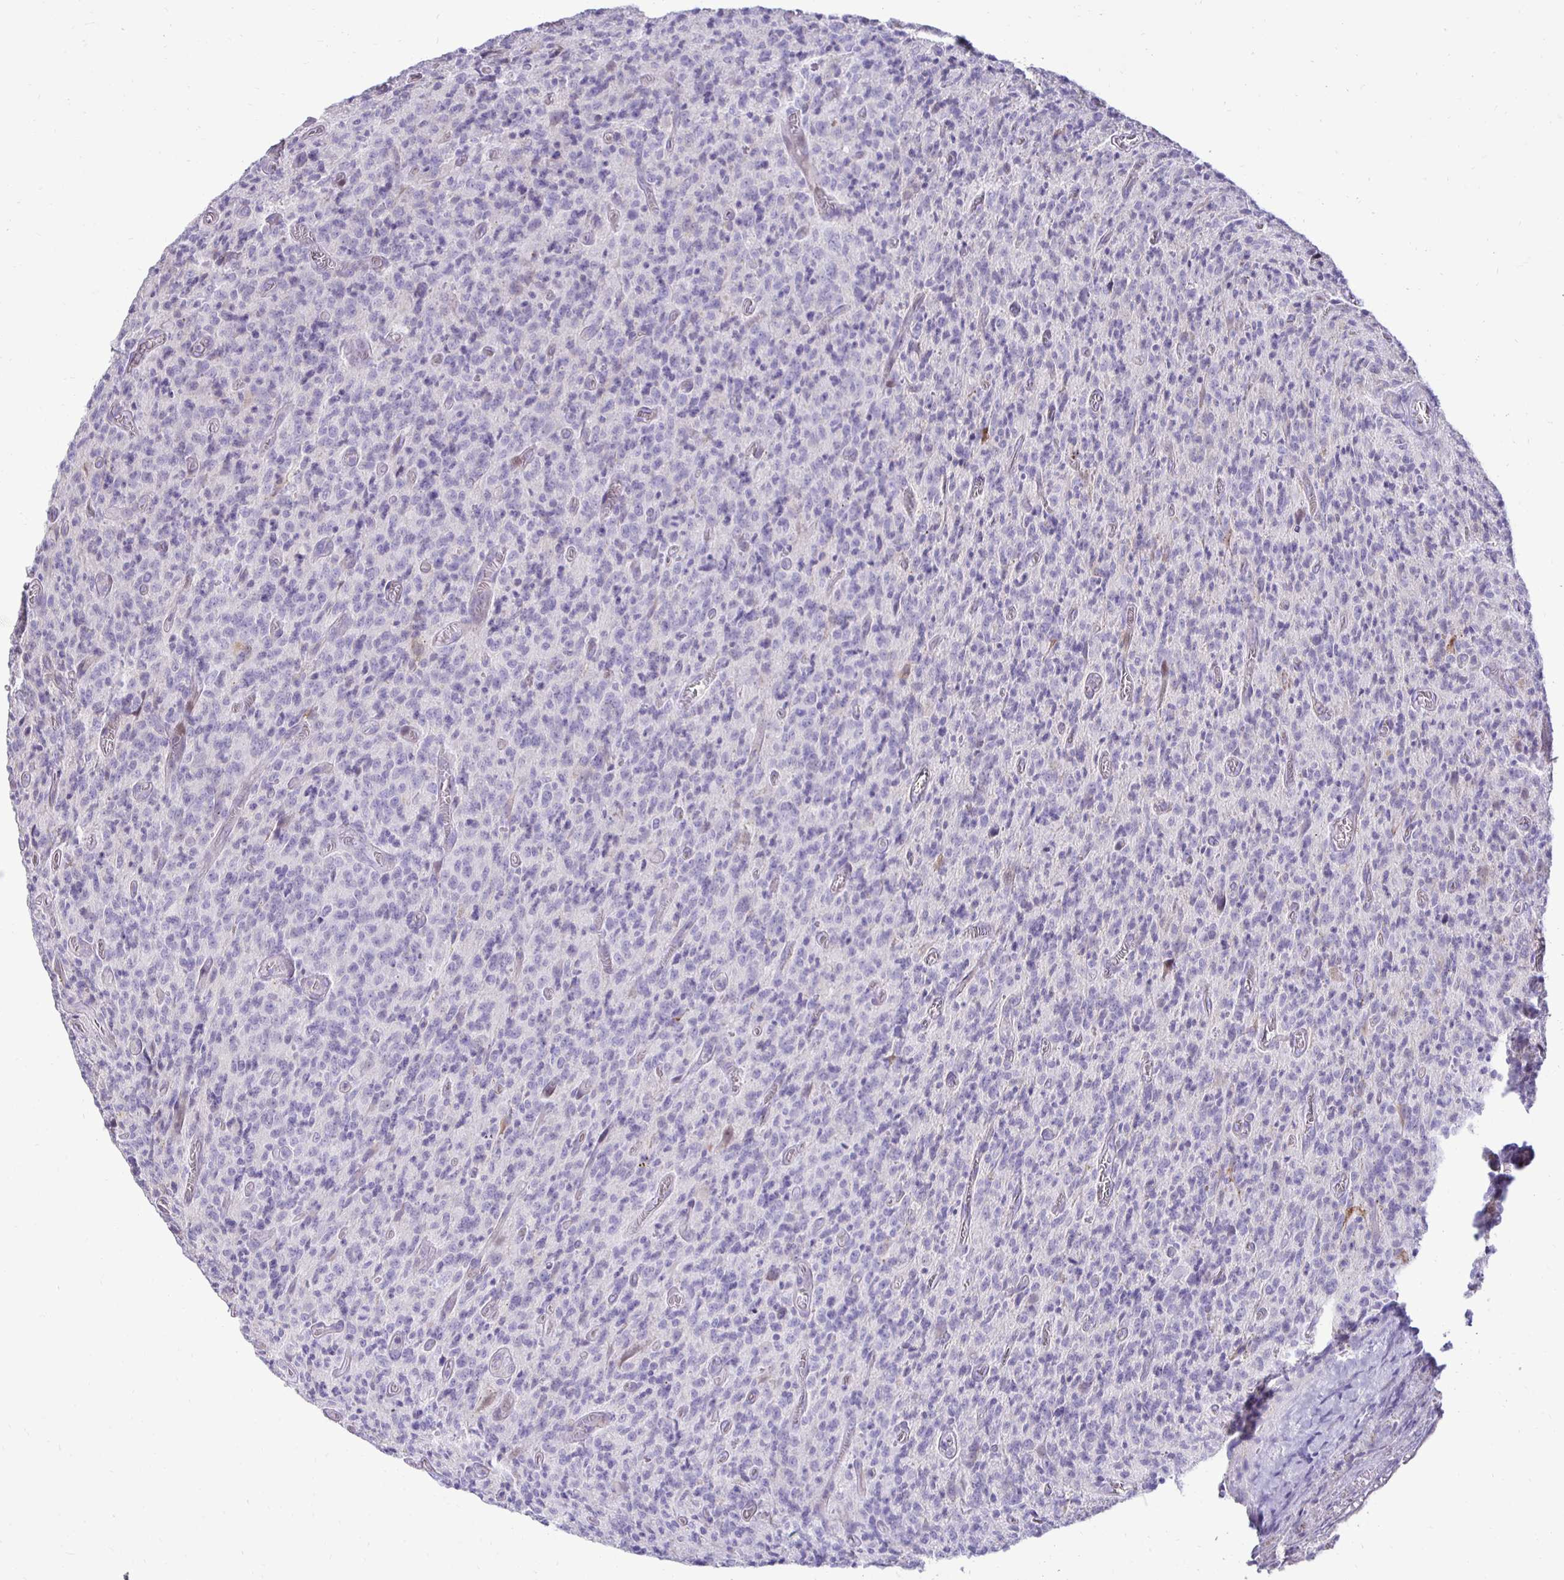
{"staining": {"intensity": "negative", "quantity": "none", "location": "none"}, "tissue": "glioma", "cell_type": "Tumor cells", "image_type": "cancer", "snomed": [{"axis": "morphology", "description": "Glioma, malignant, High grade"}, {"axis": "topography", "description": "Brain"}], "caption": "Human glioma stained for a protein using immunohistochemistry (IHC) demonstrates no positivity in tumor cells.", "gene": "GAS2", "patient": {"sex": "male", "age": 76}}